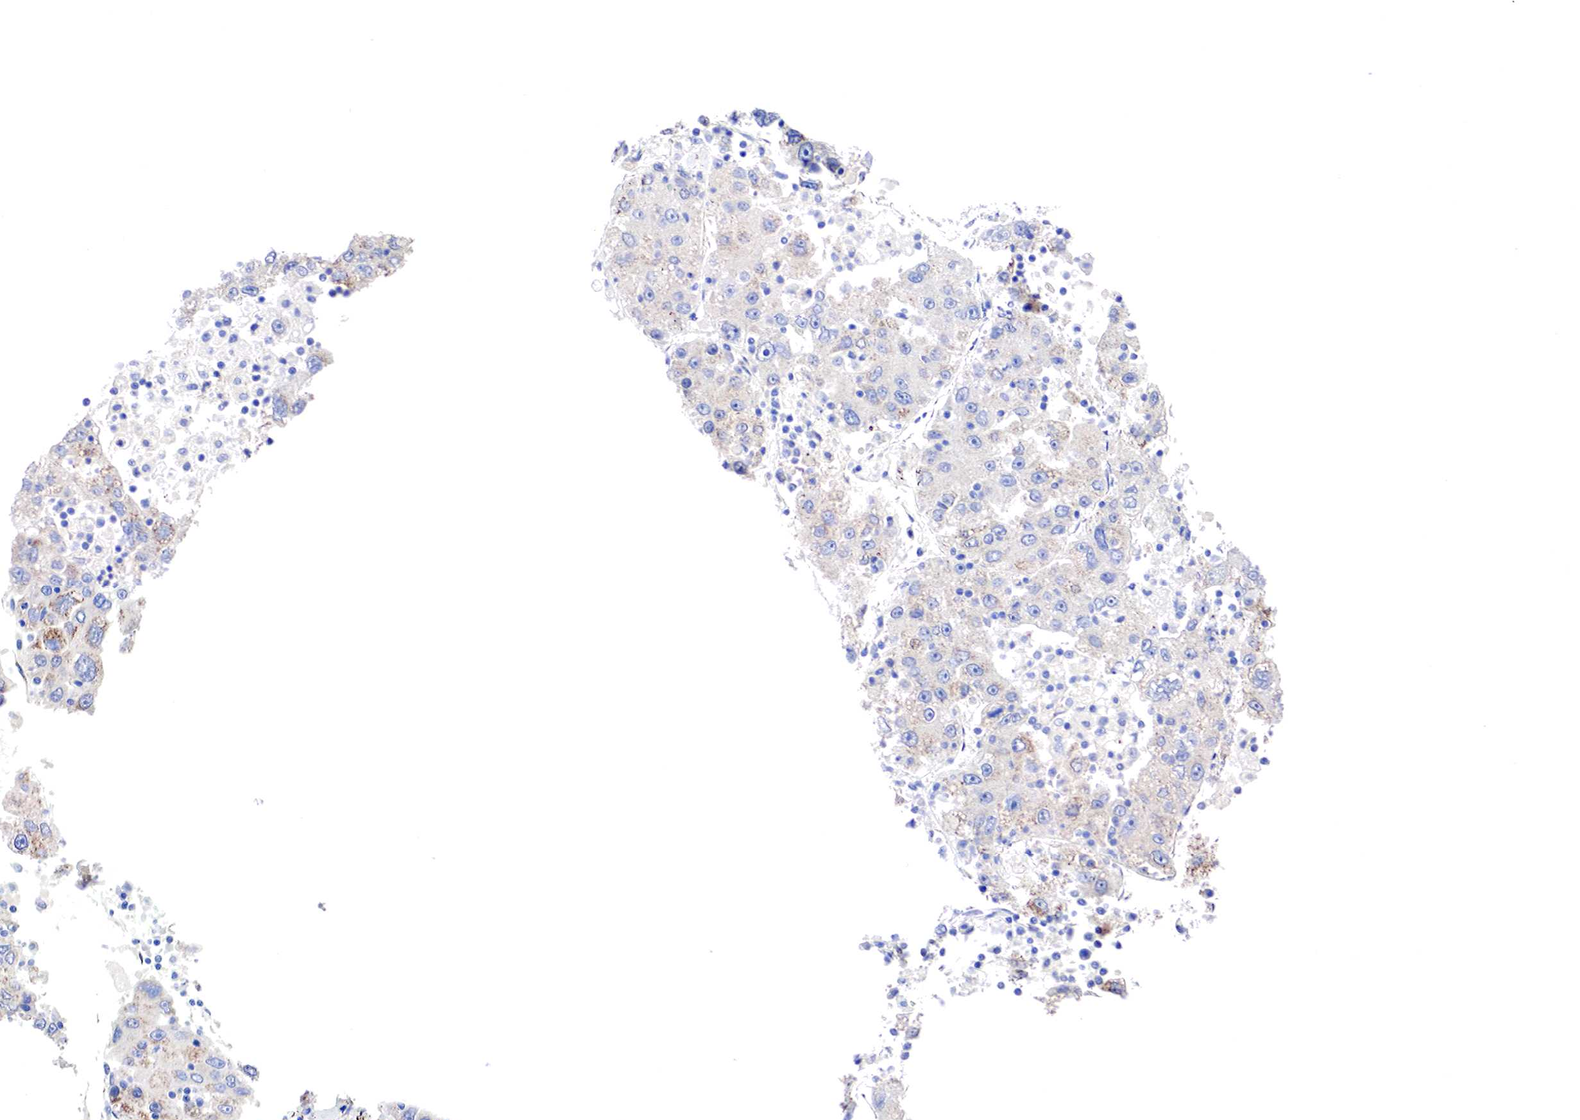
{"staining": {"intensity": "weak", "quantity": "25%-75%", "location": "cytoplasmic/membranous"}, "tissue": "liver cancer", "cell_type": "Tumor cells", "image_type": "cancer", "snomed": [{"axis": "morphology", "description": "Carcinoma, Hepatocellular, NOS"}, {"axis": "topography", "description": "Liver"}], "caption": "Tumor cells reveal weak cytoplasmic/membranous positivity in about 25%-75% of cells in liver cancer.", "gene": "PABIR2", "patient": {"sex": "male", "age": 49}}